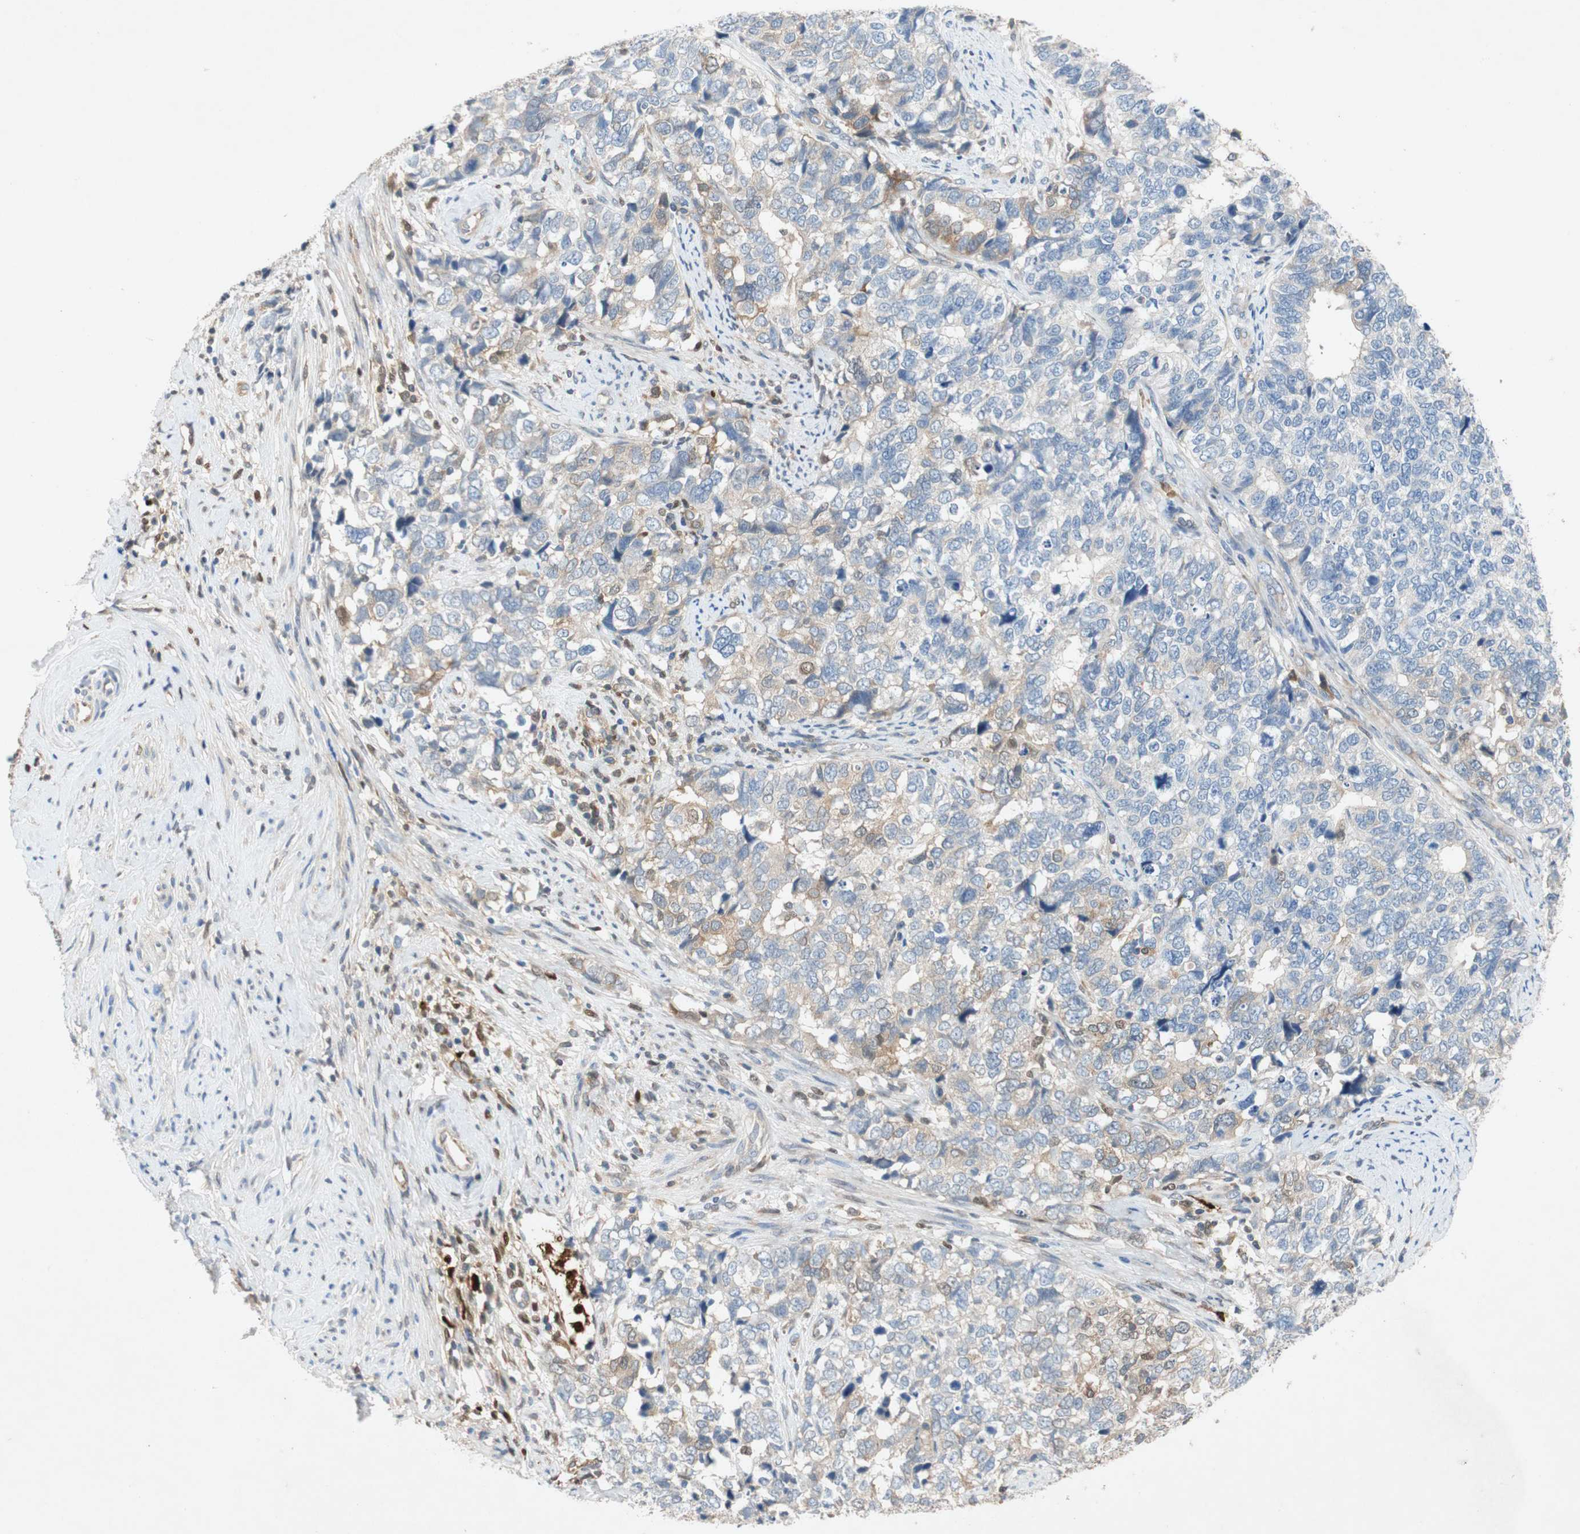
{"staining": {"intensity": "weak", "quantity": "<25%", "location": "cytoplasmic/membranous"}, "tissue": "cervical cancer", "cell_type": "Tumor cells", "image_type": "cancer", "snomed": [{"axis": "morphology", "description": "Squamous cell carcinoma, NOS"}, {"axis": "topography", "description": "Cervix"}], "caption": "DAB immunohistochemical staining of cervical cancer displays no significant expression in tumor cells.", "gene": "RELB", "patient": {"sex": "female", "age": 63}}